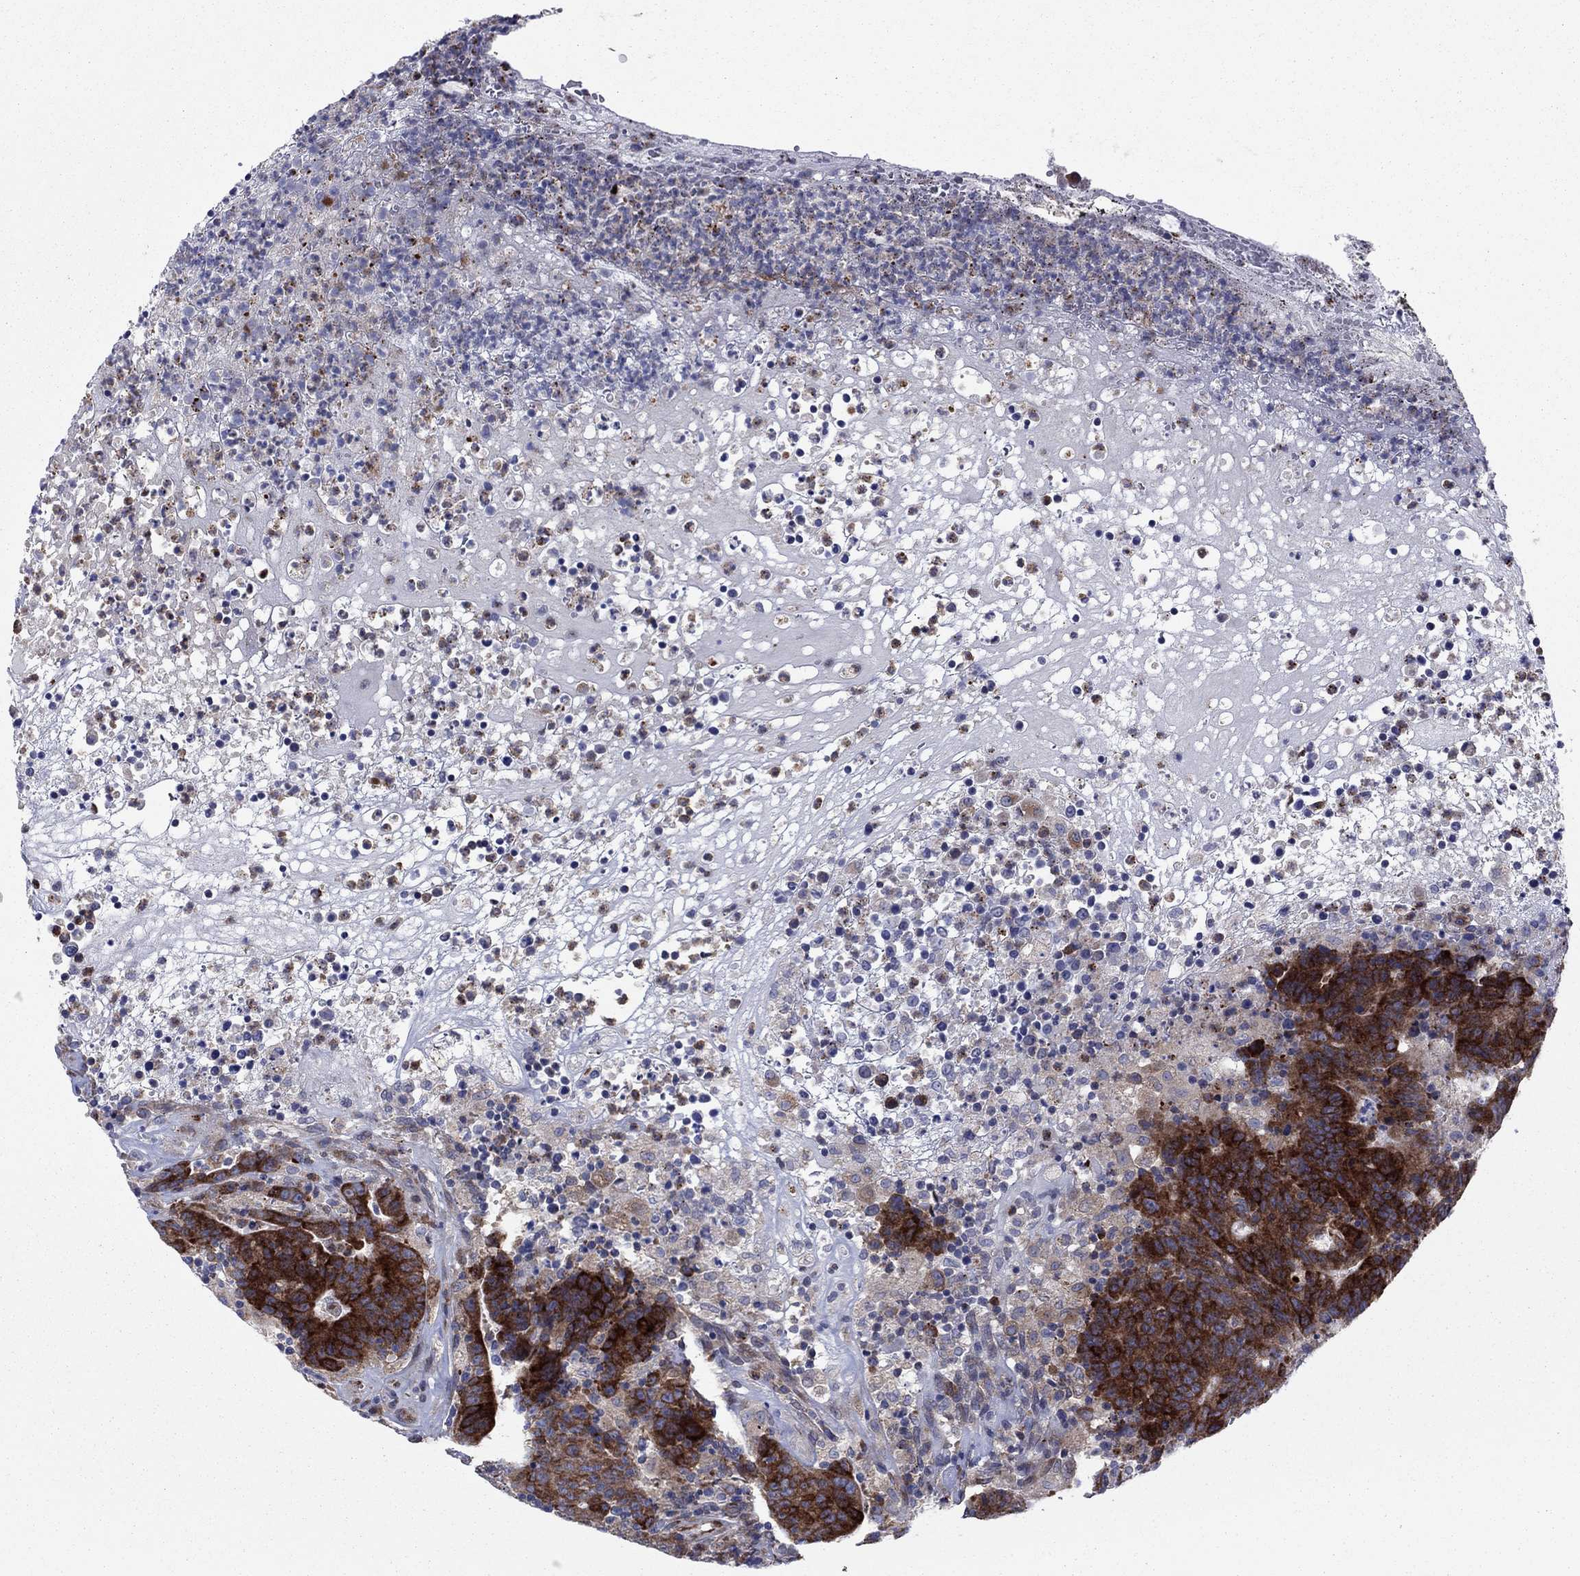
{"staining": {"intensity": "strong", "quantity": ">75%", "location": "cytoplasmic/membranous"}, "tissue": "colorectal cancer", "cell_type": "Tumor cells", "image_type": "cancer", "snomed": [{"axis": "morphology", "description": "Adenocarcinoma, NOS"}, {"axis": "topography", "description": "Colon"}], "caption": "Adenocarcinoma (colorectal) tissue shows strong cytoplasmic/membranous expression in about >75% of tumor cells (Brightfield microscopy of DAB IHC at high magnification).", "gene": "GPR155", "patient": {"sex": "female", "age": 75}}